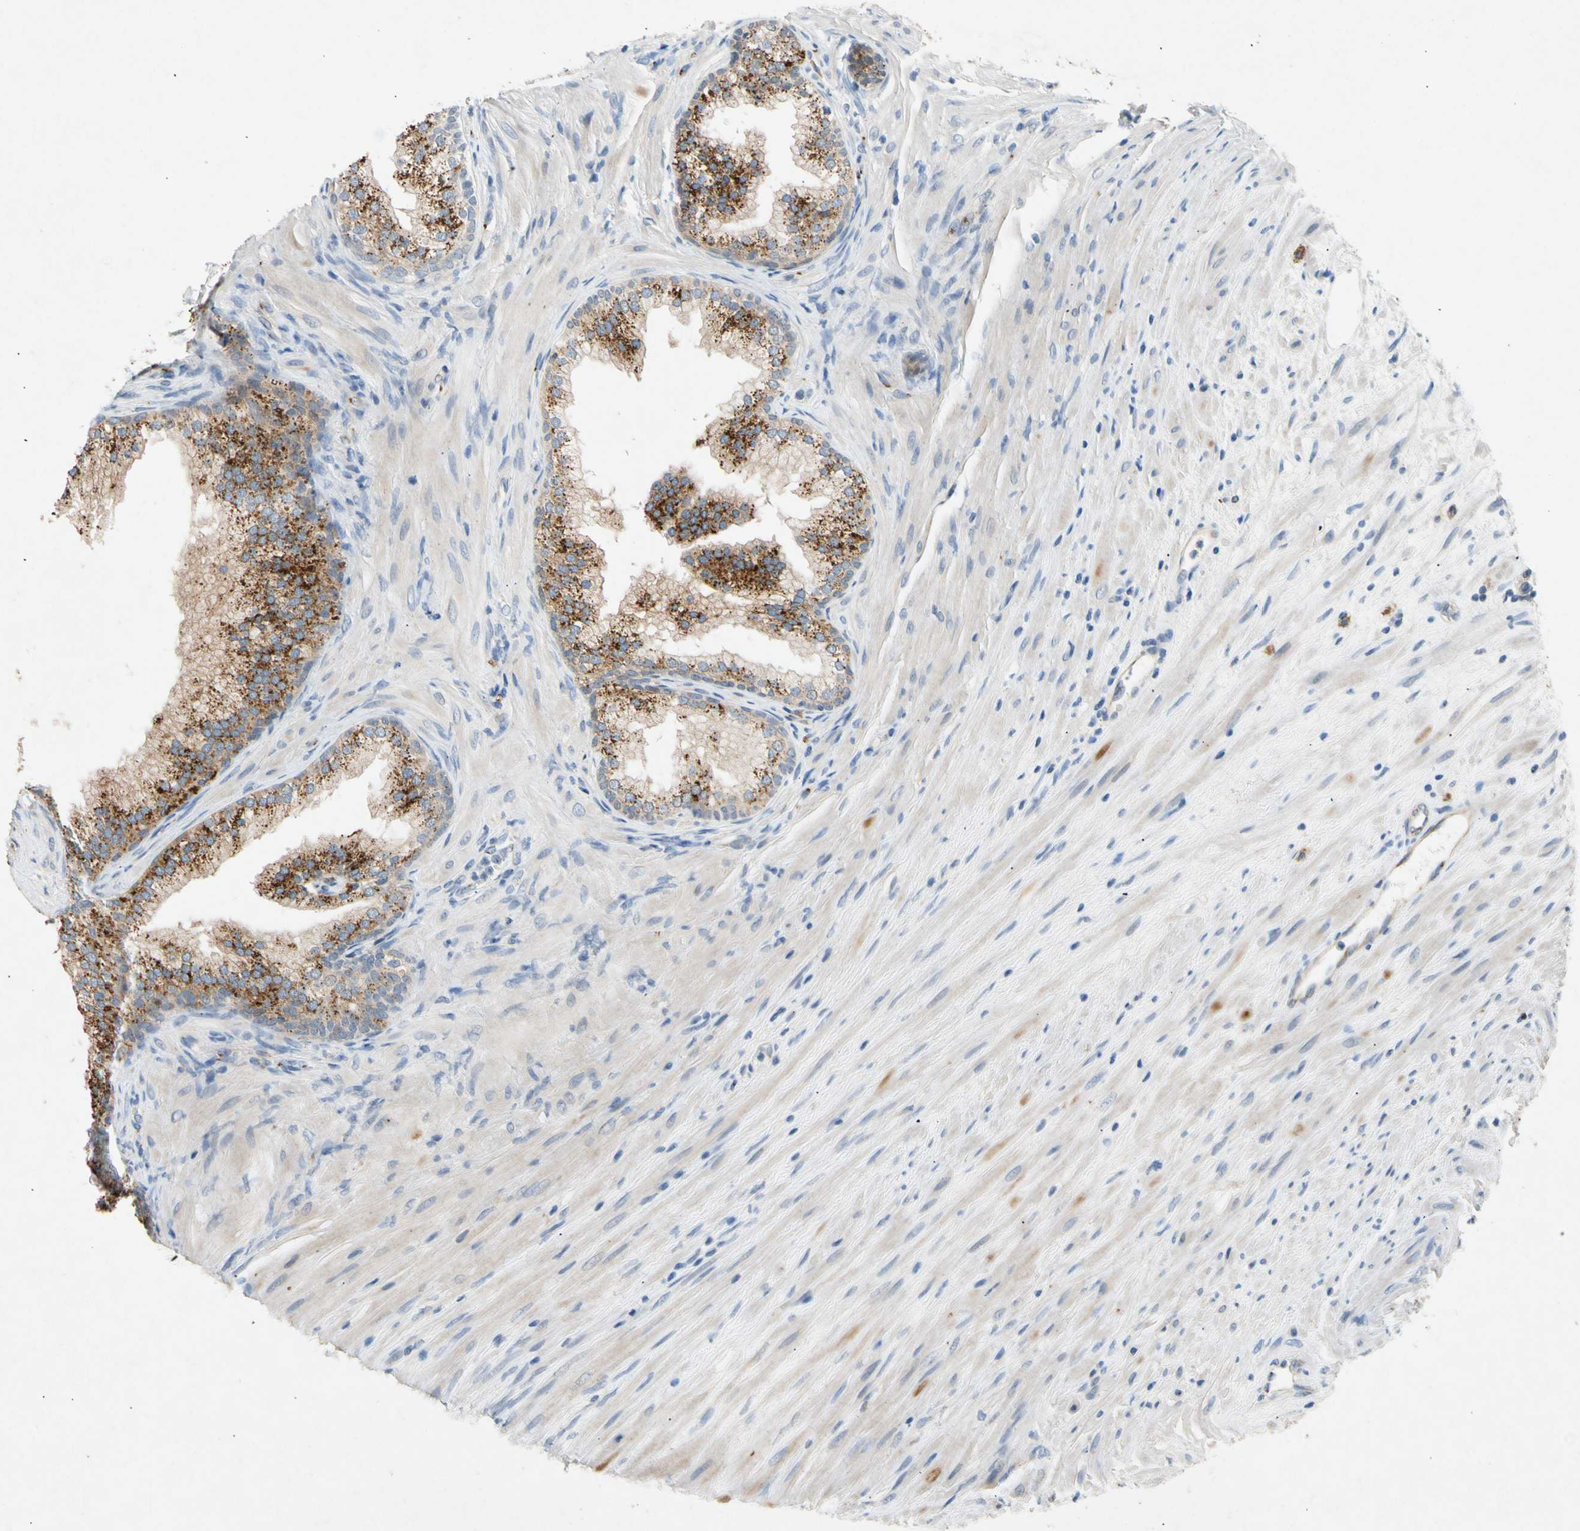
{"staining": {"intensity": "moderate", "quantity": ">75%", "location": "cytoplasmic/membranous"}, "tissue": "prostate", "cell_type": "Glandular cells", "image_type": "normal", "snomed": [{"axis": "morphology", "description": "Normal tissue, NOS"}, {"axis": "topography", "description": "Prostate"}], "caption": "Immunohistochemical staining of unremarkable prostate shows medium levels of moderate cytoplasmic/membranous expression in approximately >75% of glandular cells.", "gene": "GASK1B", "patient": {"sex": "male", "age": 76}}